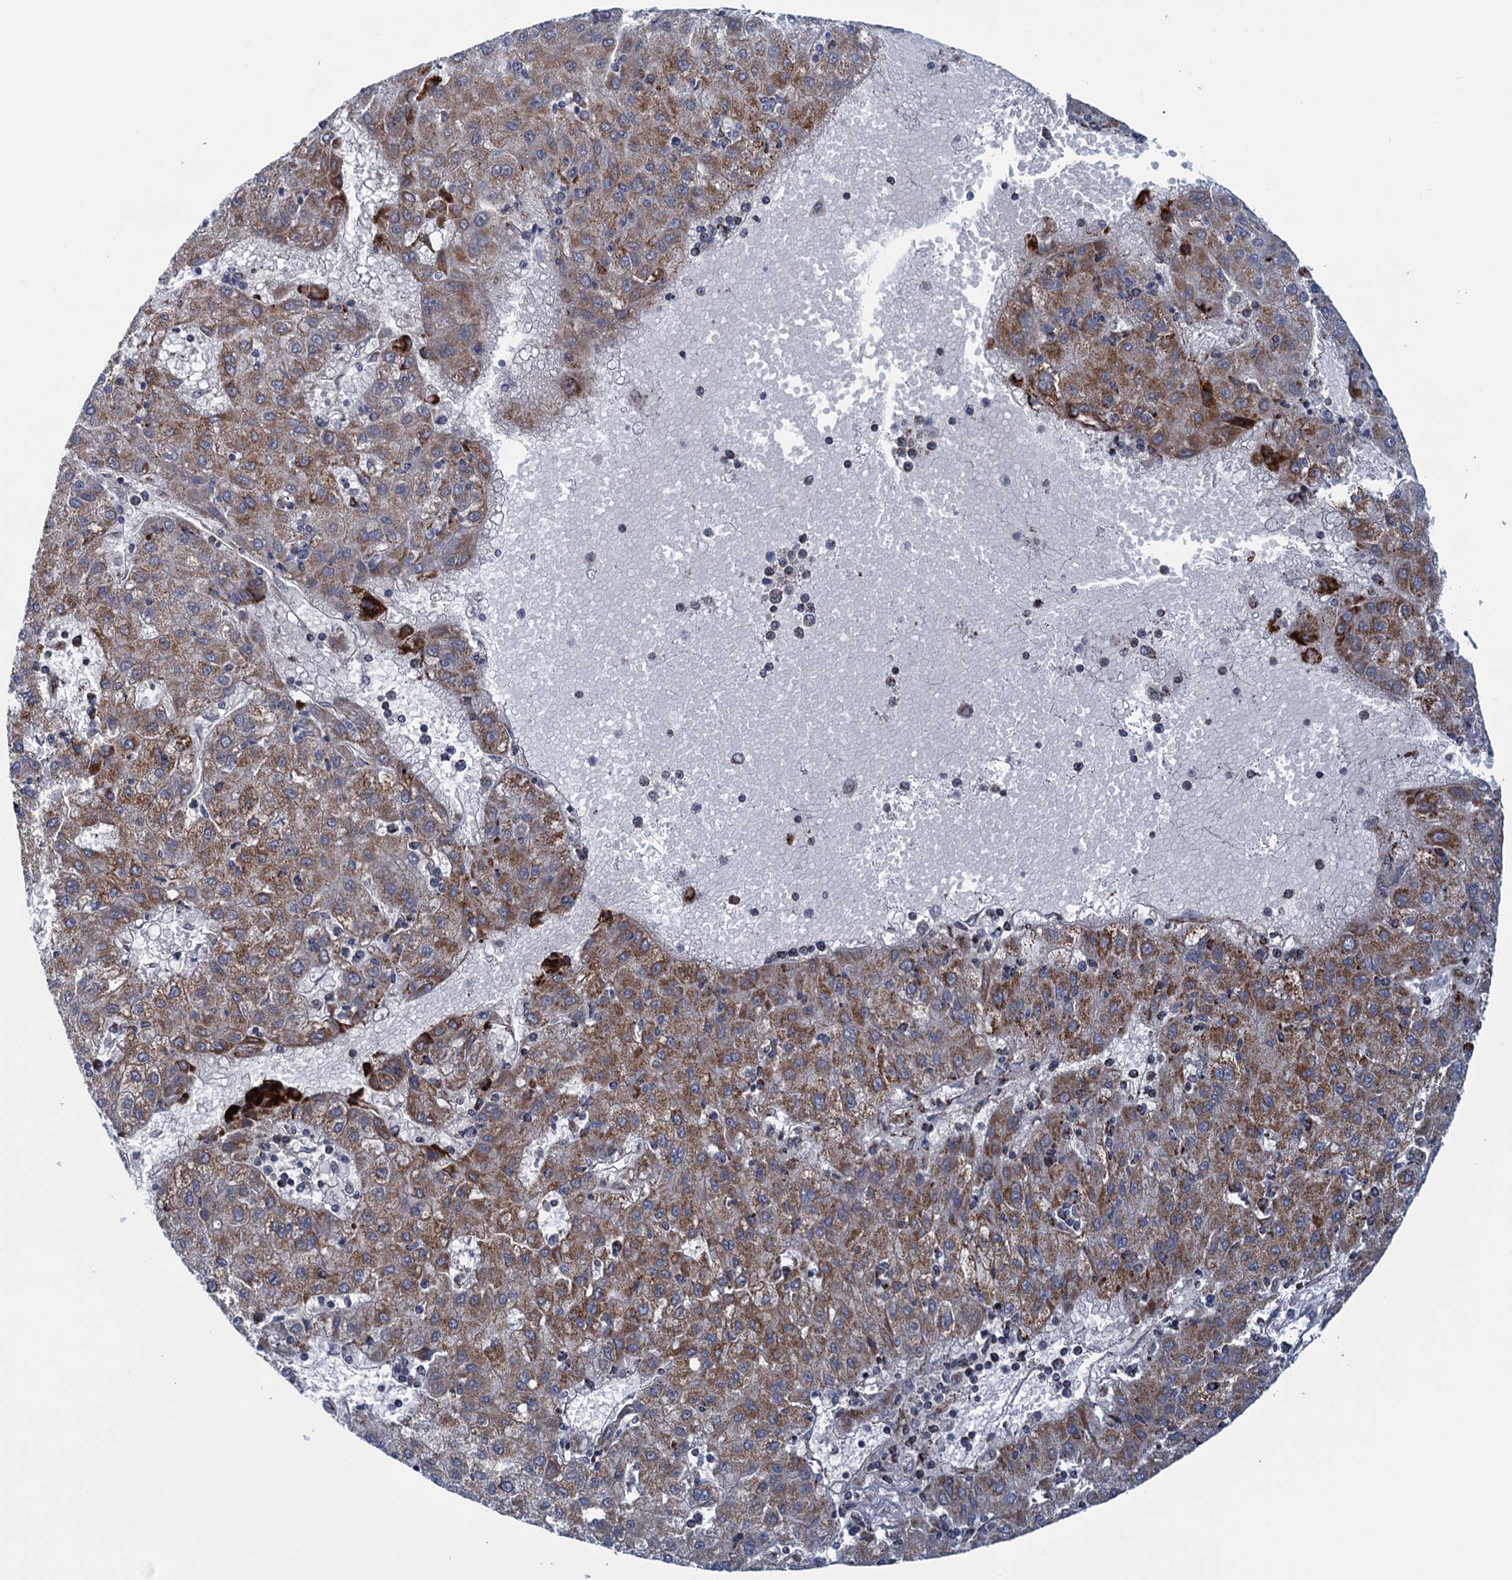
{"staining": {"intensity": "moderate", "quantity": ">75%", "location": "cytoplasmic/membranous"}, "tissue": "liver cancer", "cell_type": "Tumor cells", "image_type": "cancer", "snomed": [{"axis": "morphology", "description": "Carcinoma, Hepatocellular, NOS"}, {"axis": "topography", "description": "Liver"}], "caption": "The immunohistochemical stain highlights moderate cytoplasmic/membranous expression in tumor cells of liver cancer (hepatocellular carcinoma) tissue.", "gene": "GTPBP3", "patient": {"sex": "male", "age": 72}}